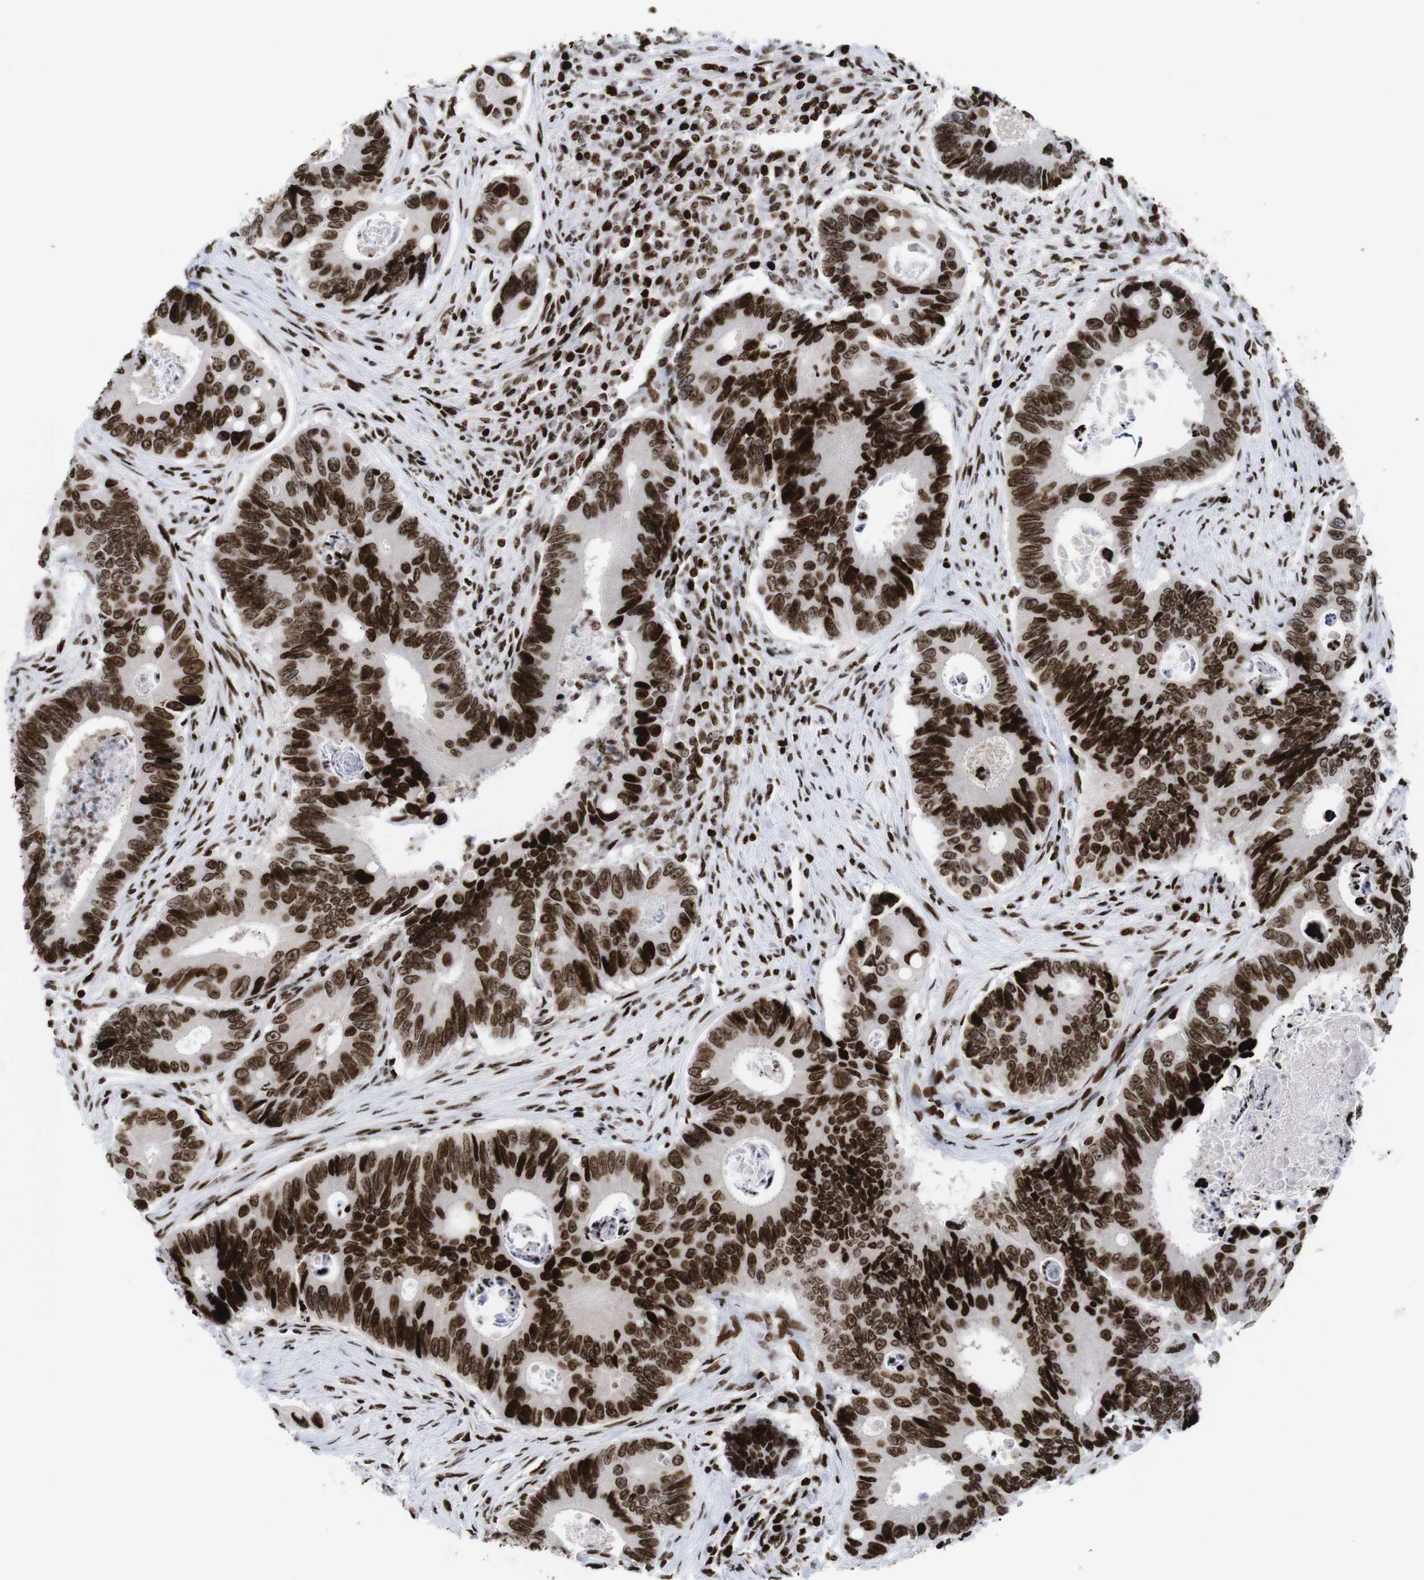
{"staining": {"intensity": "strong", "quantity": ">75%", "location": "nuclear"}, "tissue": "colorectal cancer", "cell_type": "Tumor cells", "image_type": "cancer", "snomed": [{"axis": "morphology", "description": "Inflammation, NOS"}, {"axis": "morphology", "description": "Adenocarcinoma, NOS"}, {"axis": "topography", "description": "Colon"}], "caption": "Colorectal cancer (adenocarcinoma) was stained to show a protein in brown. There is high levels of strong nuclear expression in about >75% of tumor cells. (DAB (3,3'-diaminobenzidine) = brown stain, brightfield microscopy at high magnification).", "gene": "H1-4", "patient": {"sex": "male", "age": 72}}